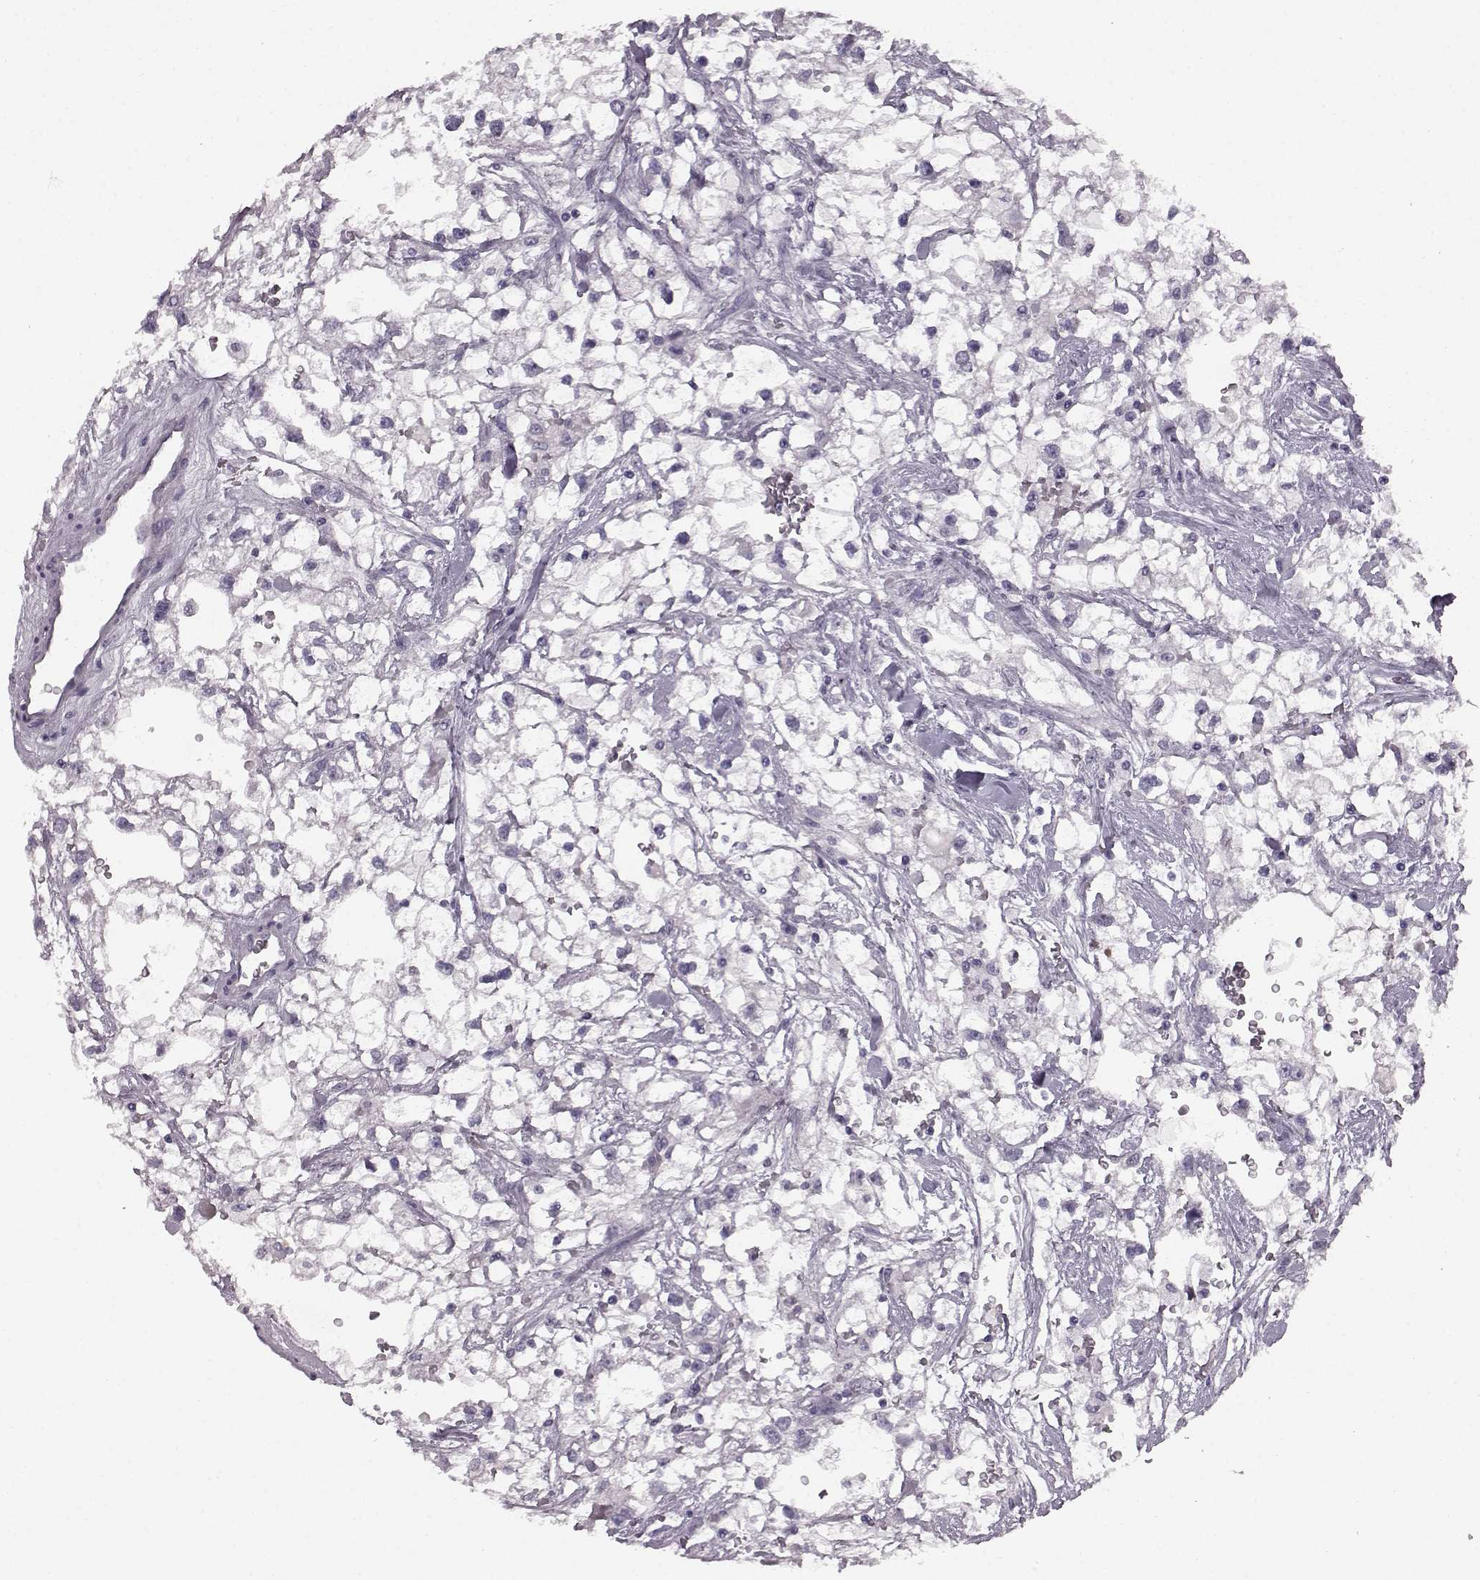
{"staining": {"intensity": "negative", "quantity": "none", "location": "none"}, "tissue": "renal cancer", "cell_type": "Tumor cells", "image_type": "cancer", "snomed": [{"axis": "morphology", "description": "Adenocarcinoma, NOS"}, {"axis": "topography", "description": "Kidney"}], "caption": "Tumor cells are negative for protein expression in human renal adenocarcinoma.", "gene": "PRPH2", "patient": {"sex": "male", "age": 59}}